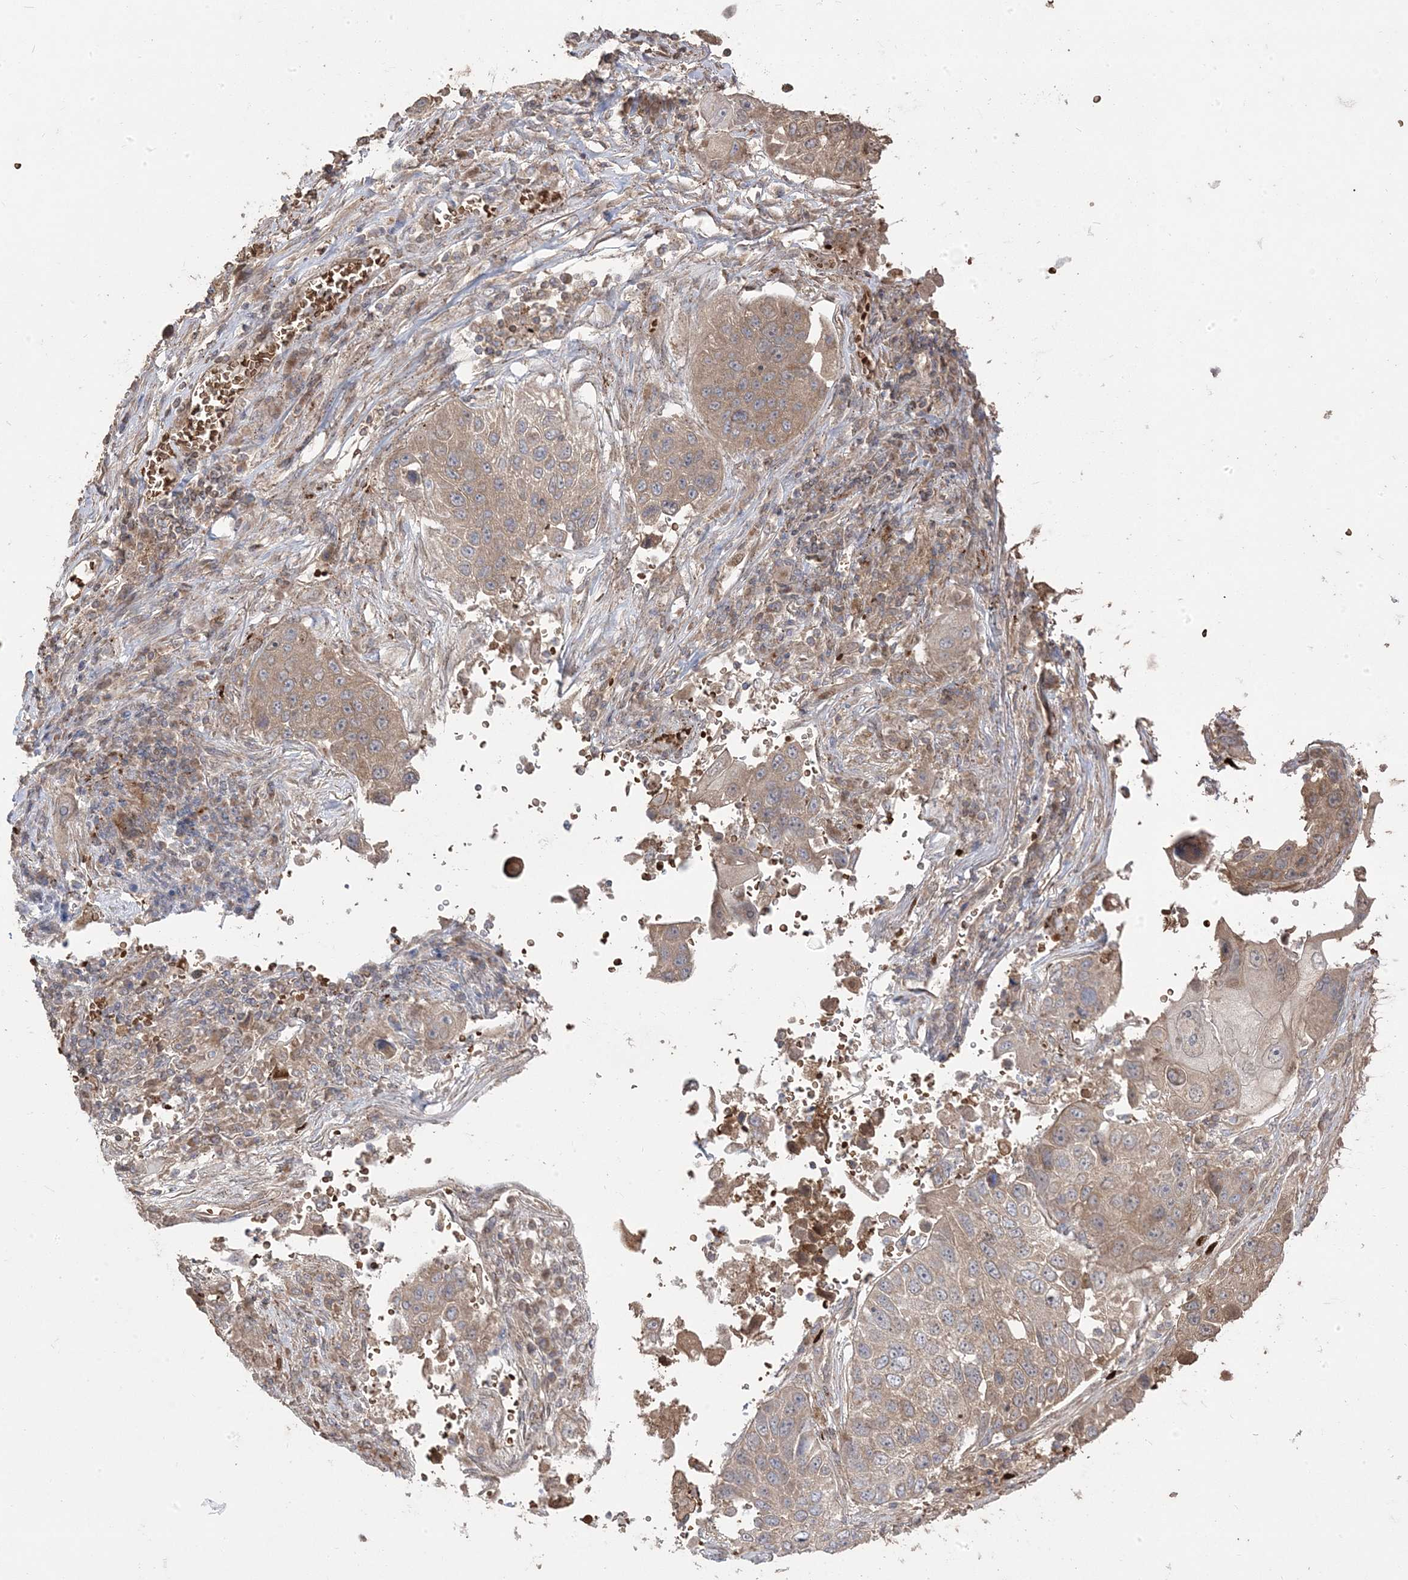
{"staining": {"intensity": "moderate", "quantity": ">75%", "location": "cytoplasmic/membranous"}, "tissue": "lung cancer", "cell_type": "Tumor cells", "image_type": "cancer", "snomed": [{"axis": "morphology", "description": "Squamous cell carcinoma, NOS"}, {"axis": "topography", "description": "Lung"}], "caption": "Squamous cell carcinoma (lung) stained with immunohistochemistry (IHC) demonstrates moderate cytoplasmic/membranous staining in about >75% of tumor cells. (brown staining indicates protein expression, while blue staining denotes nuclei).", "gene": "PPOX", "patient": {"sex": "male", "age": 61}}